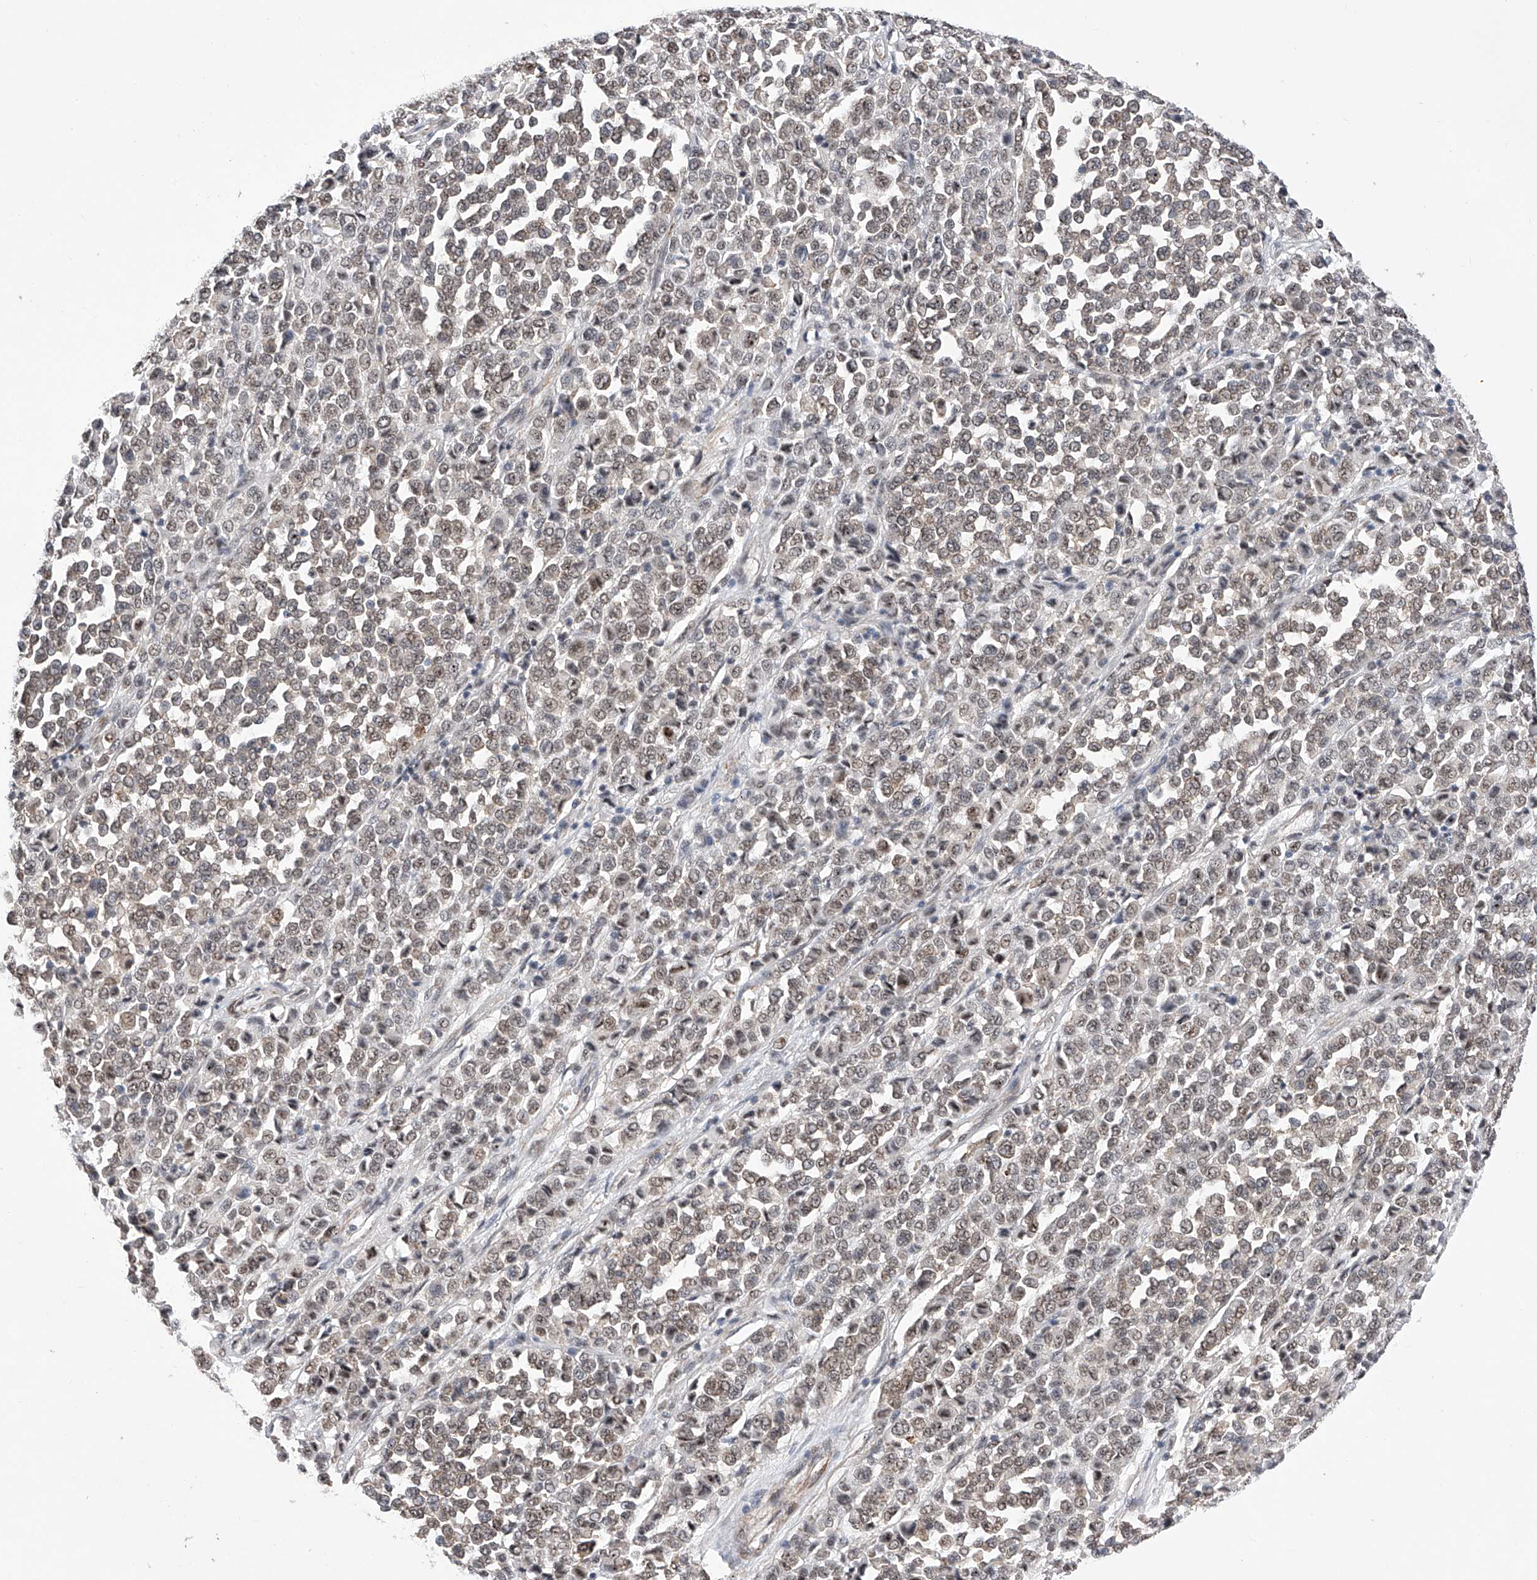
{"staining": {"intensity": "weak", "quantity": "25%-75%", "location": "nuclear"}, "tissue": "melanoma", "cell_type": "Tumor cells", "image_type": "cancer", "snomed": [{"axis": "morphology", "description": "Malignant melanoma, Metastatic site"}, {"axis": "topography", "description": "Pancreas"}], "caption": "The immunohistochemical stain shows weak nuclear expression in tumor cells of malignant melanoma (metastatic site) tissue.", "gene": "NFATC4", "patient": {"sex": "female", "age": 30}}